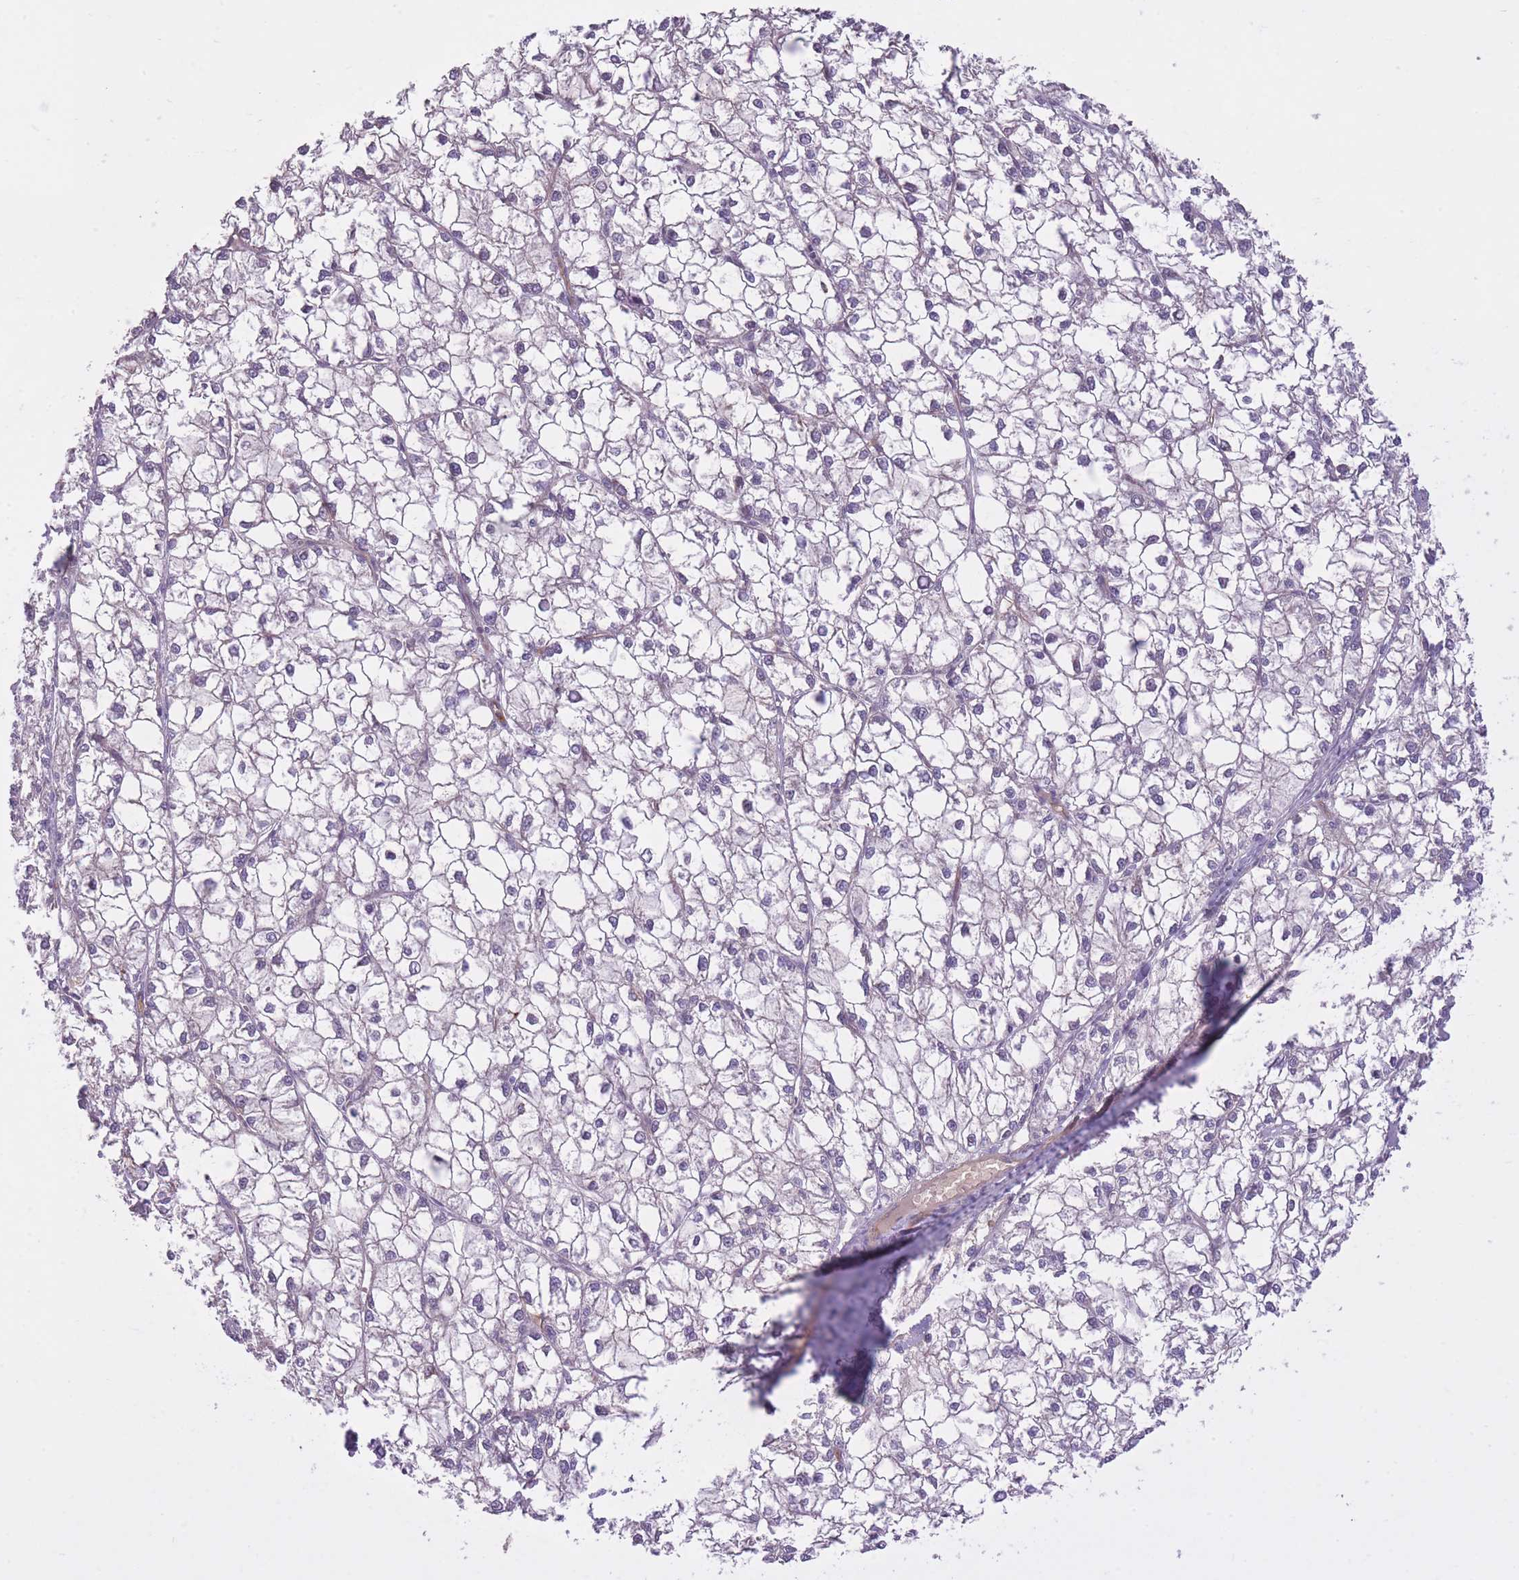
{"staining": {"intensity": "negative", "quantity": "none", "location": "none"}, "tissue": "liver cancer", "cell_type": "Tumor cells", "image_type": "cancer", "snomed": [{"axis": "morphology", "description": "Carcinoma, Hepatocellular, NOS"}, {"axis": "topography", "description": "Liver"}], "caption": "Human liver cancer (hepatocellular carcinoma) stained for a protein using immunohistochemistry (IHC) displays no staining in tumor cells.", "gene": "REV1", "patient": {"sex": "female", "age": 43}}